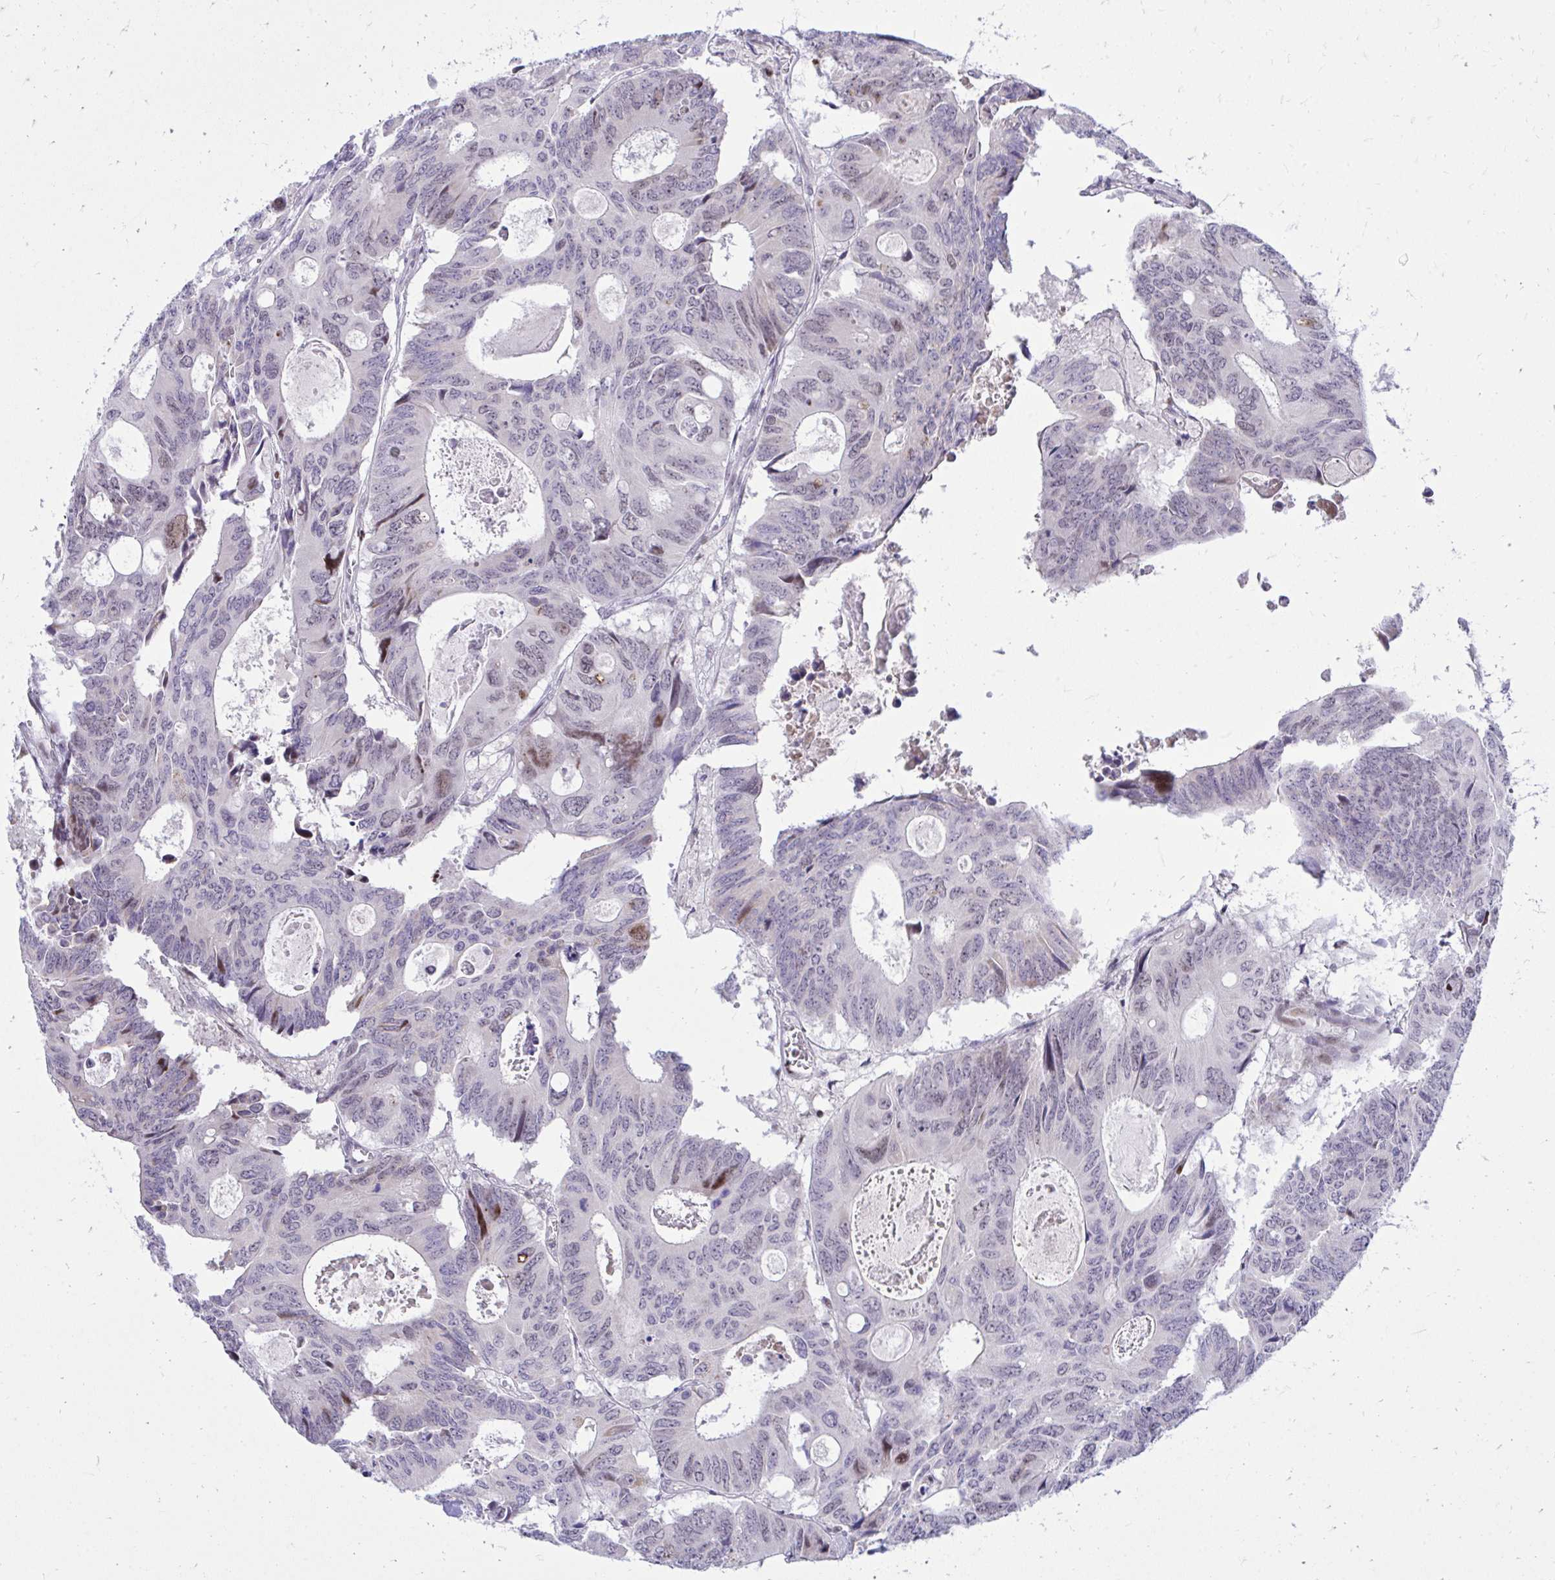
{"staining": {"intensity": "moderate", "quantity": "<25%", "location": "nuclear"}, "tissue": "colorectal cancer", "cell_type": "Tumor cells", "image_type": "cancer", "snomed": [{"axis": "morphology", "description": "Adenocarcinoma, NOS"}, {"axis": "topography", "description": "Rectum"}], "caption": "Brown immunohistochemical staining in human colorectal adenocarcinoma exhibits moderate nuclear expression in approximately <25% of tumor cells.", "gene": "C14orf39", "patient": {"sex": "male", "age": 76}}